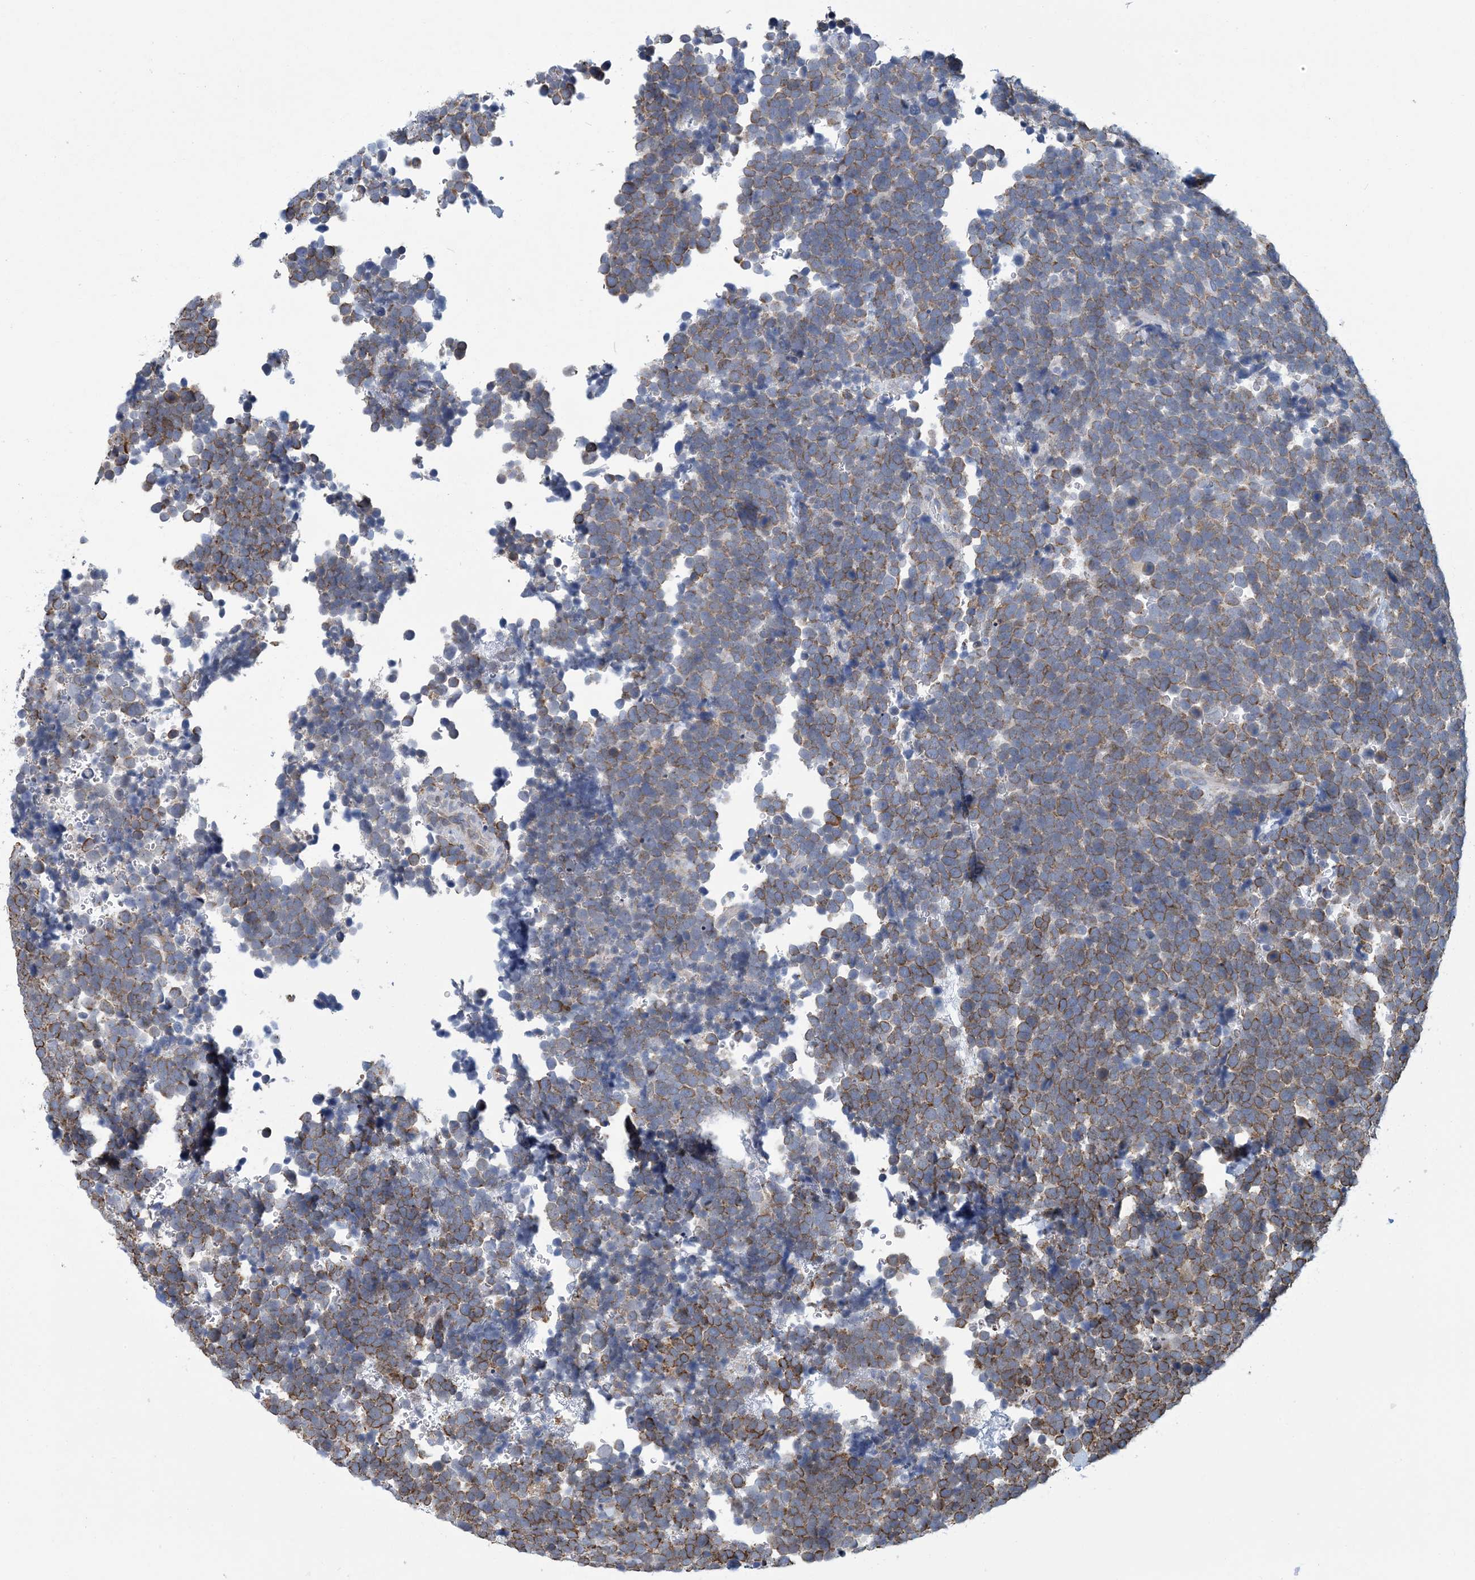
{"staining": {"intensity": "moderate", "quantity": ">75%", "location": "cytoplasmic/membranous"}, "tissue": "urothelial cancer", "cell_type": "Tumor cells", "image_type": "cancer", "snomed": [{"axis": "morphology", "description": "Urothelial carcinoma, High grade"}, {"axis": "topography", "description": "Urinary bladder"}], "caption": "Immunohistochemical staining of human urothelial cancer exhibits moderate cytoplasmic/membranous protein expression in about >75% of tumor cells.", "gene": "CCDC14", "patient": {"sex": "female", "age": 82}}